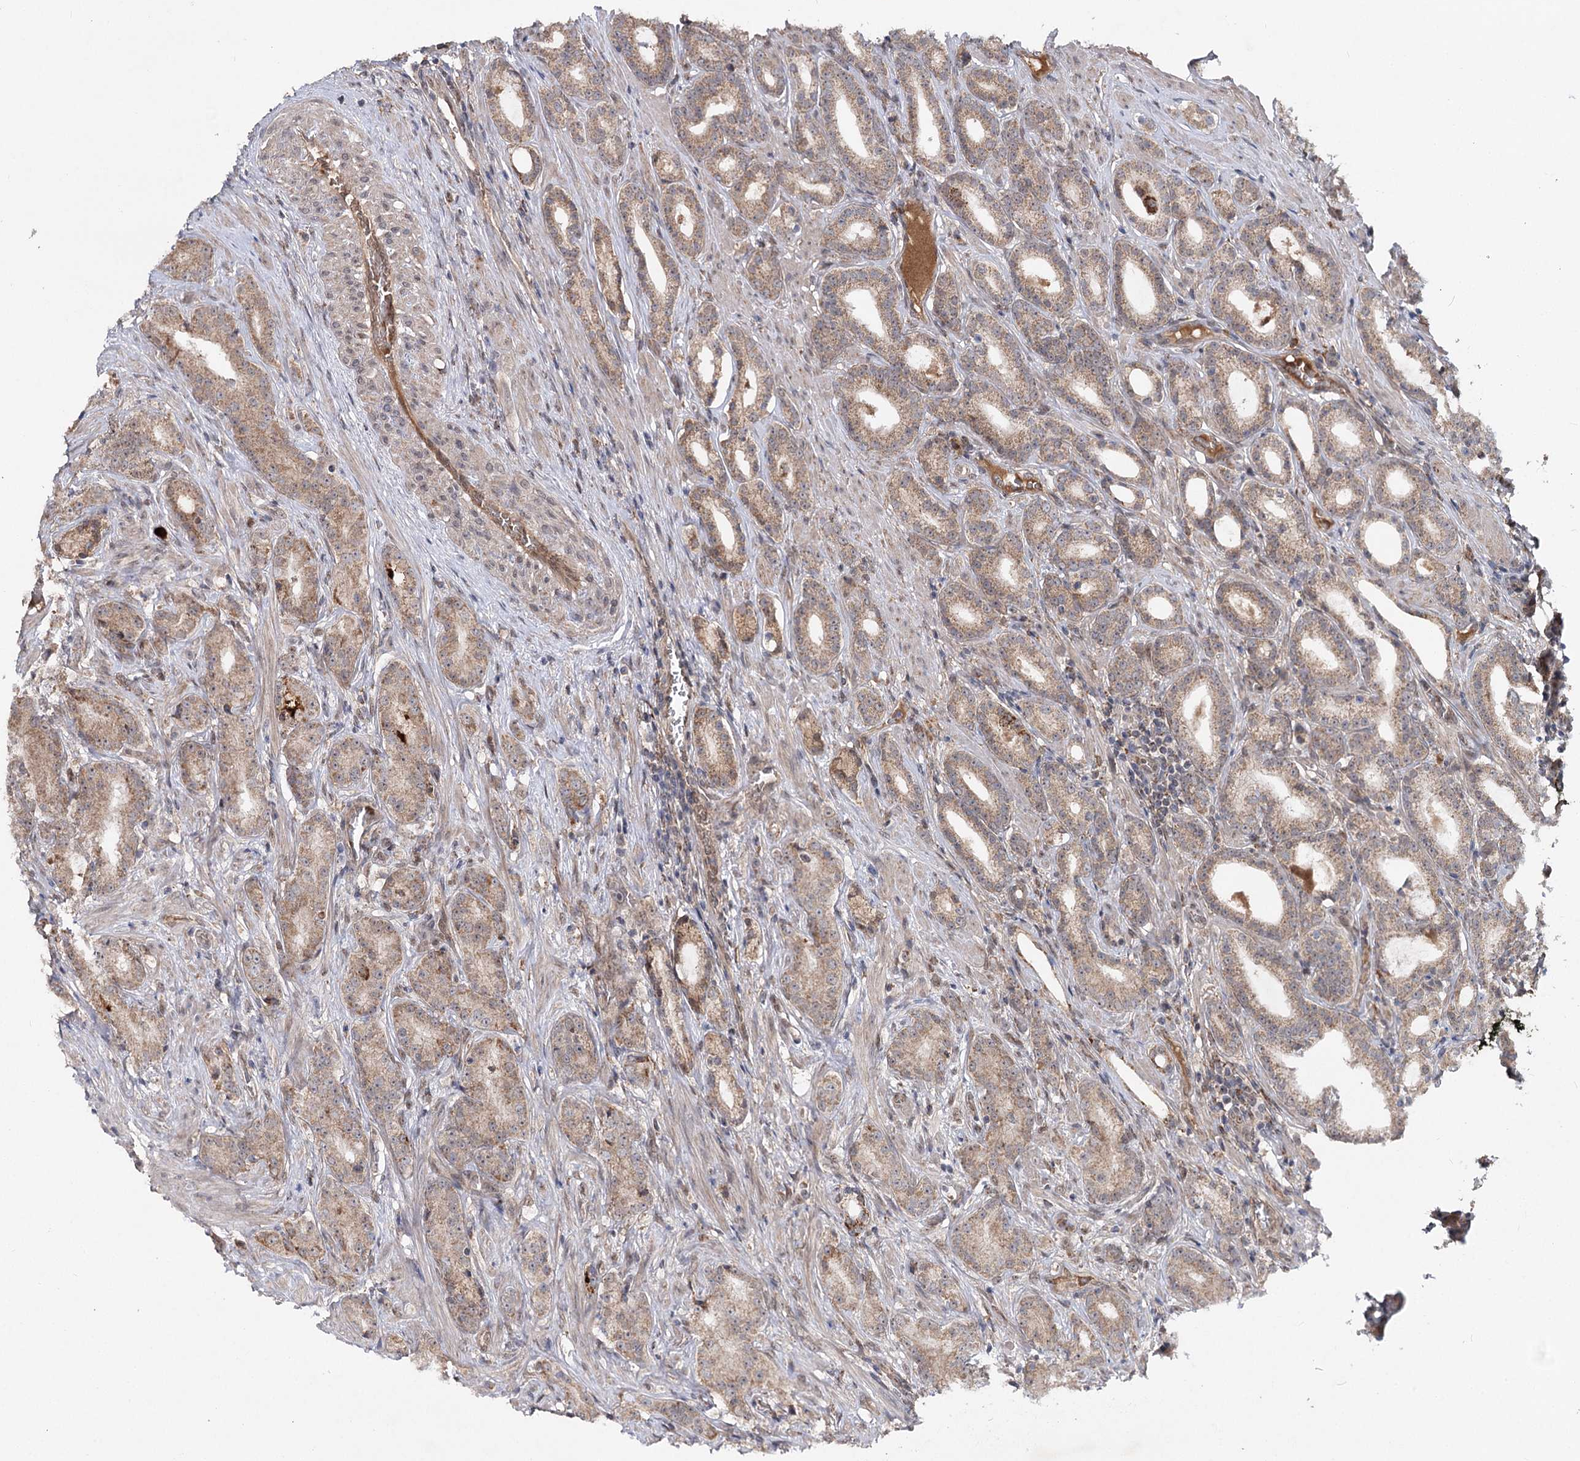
{"staining": {"intensity": "moderate", "quantity": ">75%", "location": "cytoplasmic/membranous"}, "tissue": "prostate cancer", "cell_type": "Tumor cells", "image_type": "cancer", "snomed": [{"axis": "morphology", "description": "Adenocarcinoma, Low grade"}, {"axis": "topography", "description": "Prostate"}], "caption": "Prostate low-grade adenocarcinoma stained with a protein marker displays moderate staining in tumor cells.", "gene": "MSANTD2", "patient": {"sex": "male", "age": 71}}